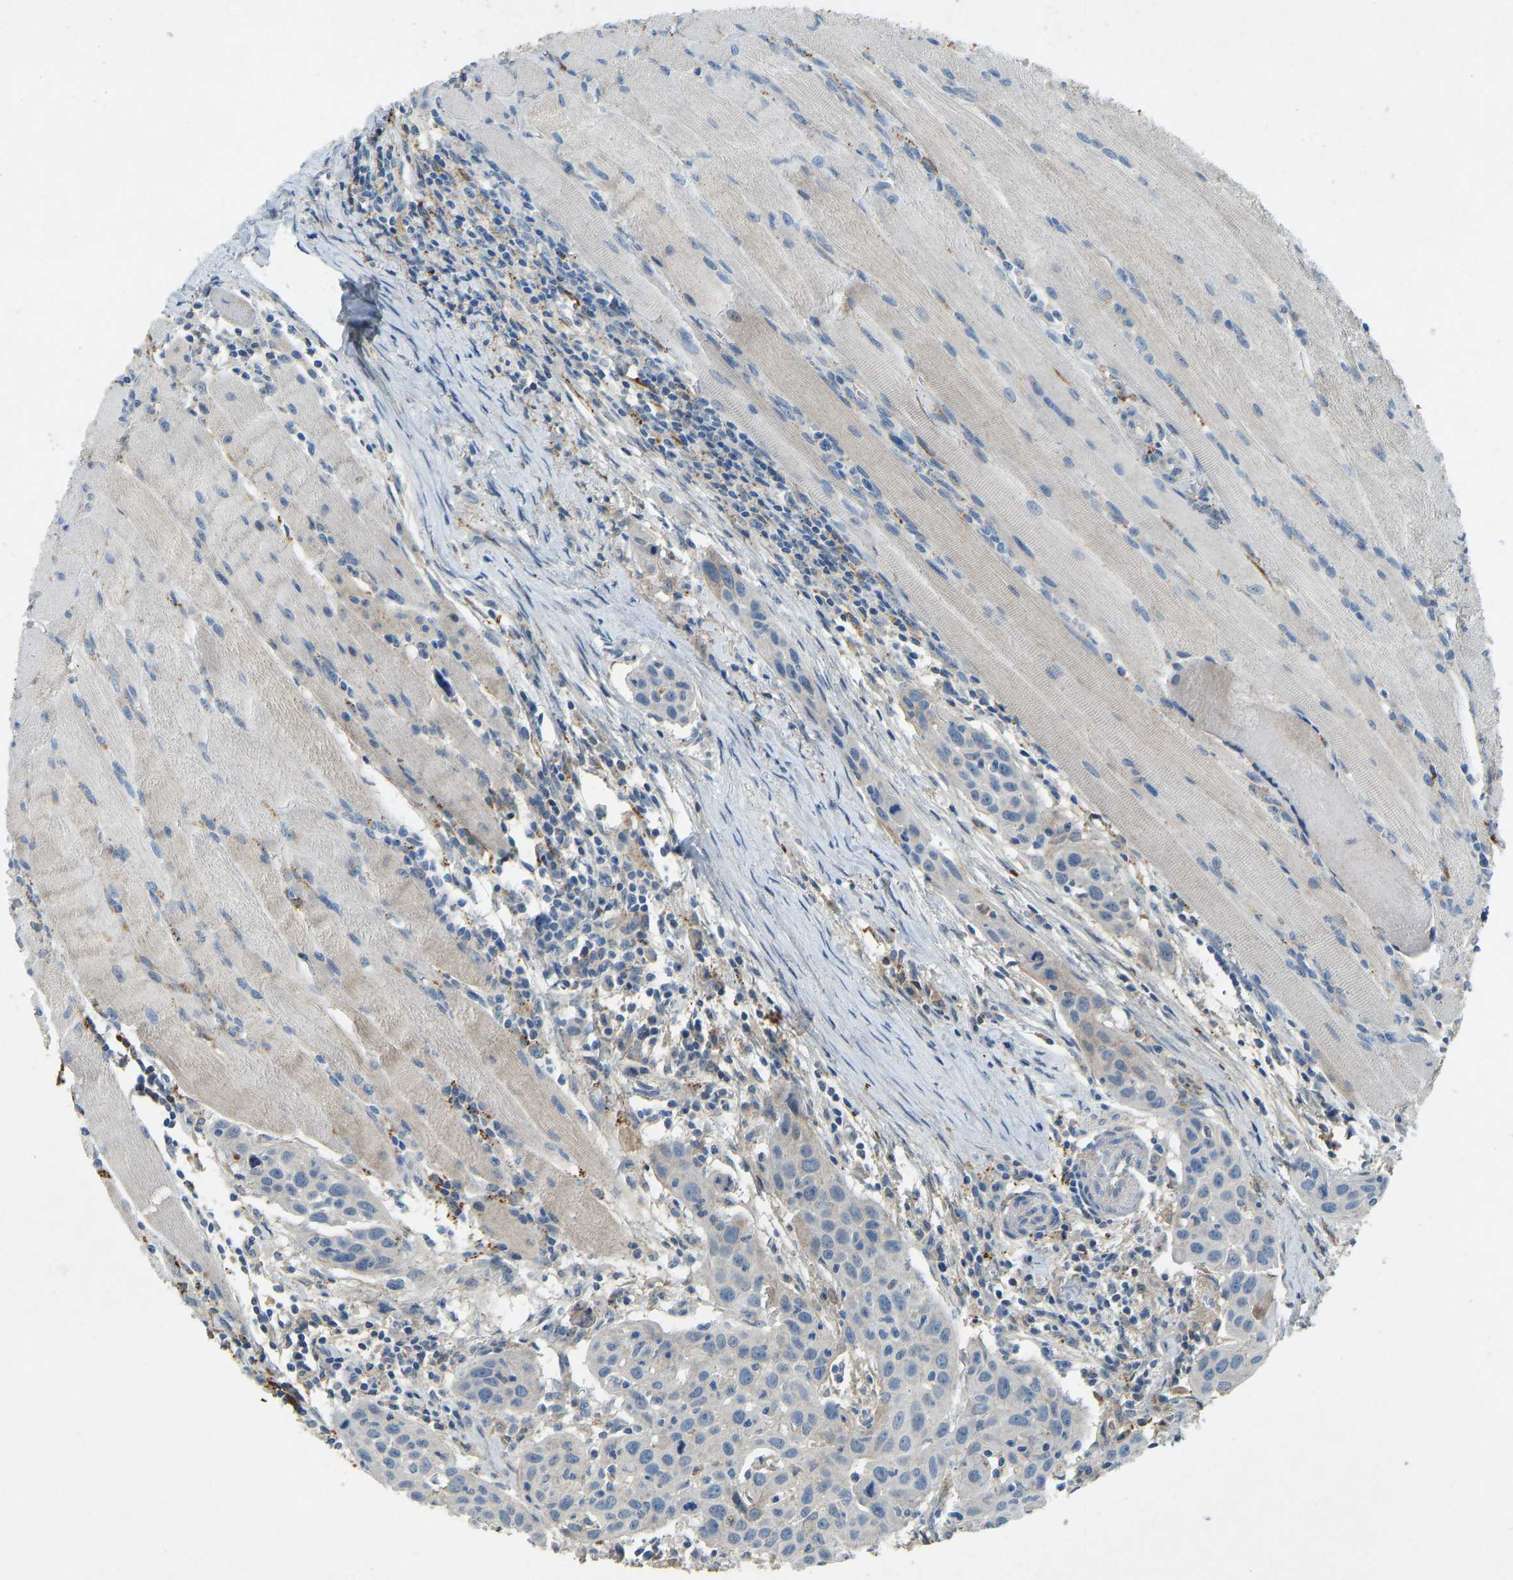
{"staining": {"intensity": "negative", "quantity": "none", "location": "none"}, "tissue": "head and neck cancer", "cell_type": "Tumor cells", "image_type": "cancer", "snomed": [{"axis": "morphology", "description": "Squamous cell carcinoma, NOS"}, {"axis": "topography", "description": "Oral tissue"}, {"axis": "topography", "description": "Head-Neck"}], "caption": "IHC histopathology image of squamous cell carcinoma (head and neck) stained for a protein (brown), which demonstrates no positivity in tumor cells. (DAB (3,3'-diaminobenzidine) IHC visualized using brightfield microscopy, high magnification).", "gene": "THBS4", "patient": {"sex": "female", "age": 50}}